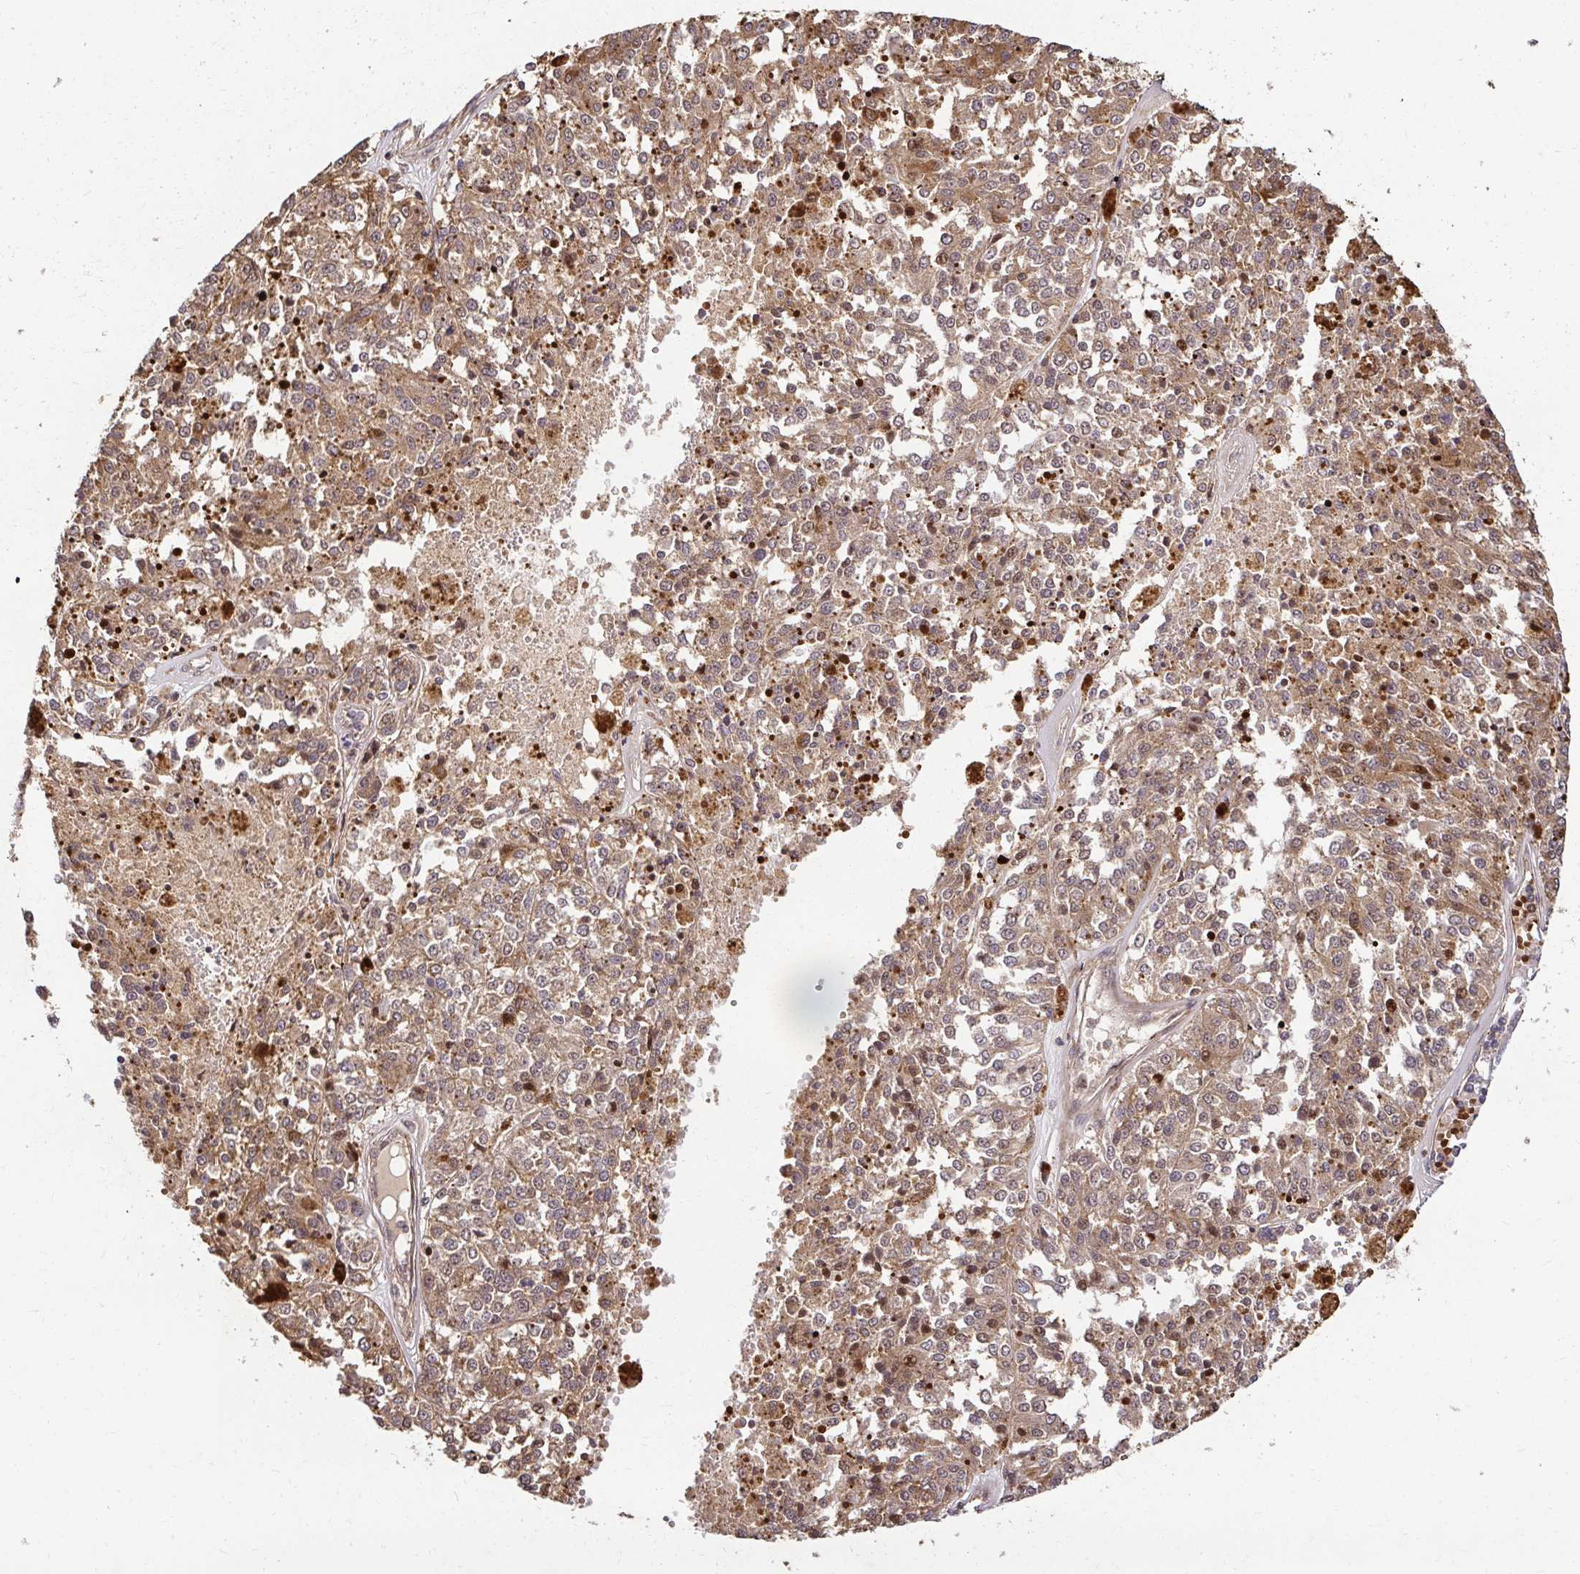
{"staining": {"intensity": "moderate", "quantity": "<25%", "location": "cytoplasmic/membranous"}, "tissue": "melanoma", "cell_type": "Tumor cells", "image_type": "cancer", "snomed": [{"axis": "morphology", "description": "Malignant melanoma, Metastatic site"}, {"axis": "topography", "description": "Lymph node"}], "caption": "Immunohistochemical staining of melanoma displays low levels of moderate cytoplasmic/membranous staining in about <25% of tumor cells.", "gene": "PSMA4", "patient": {"sex": "female", "age": 64}}